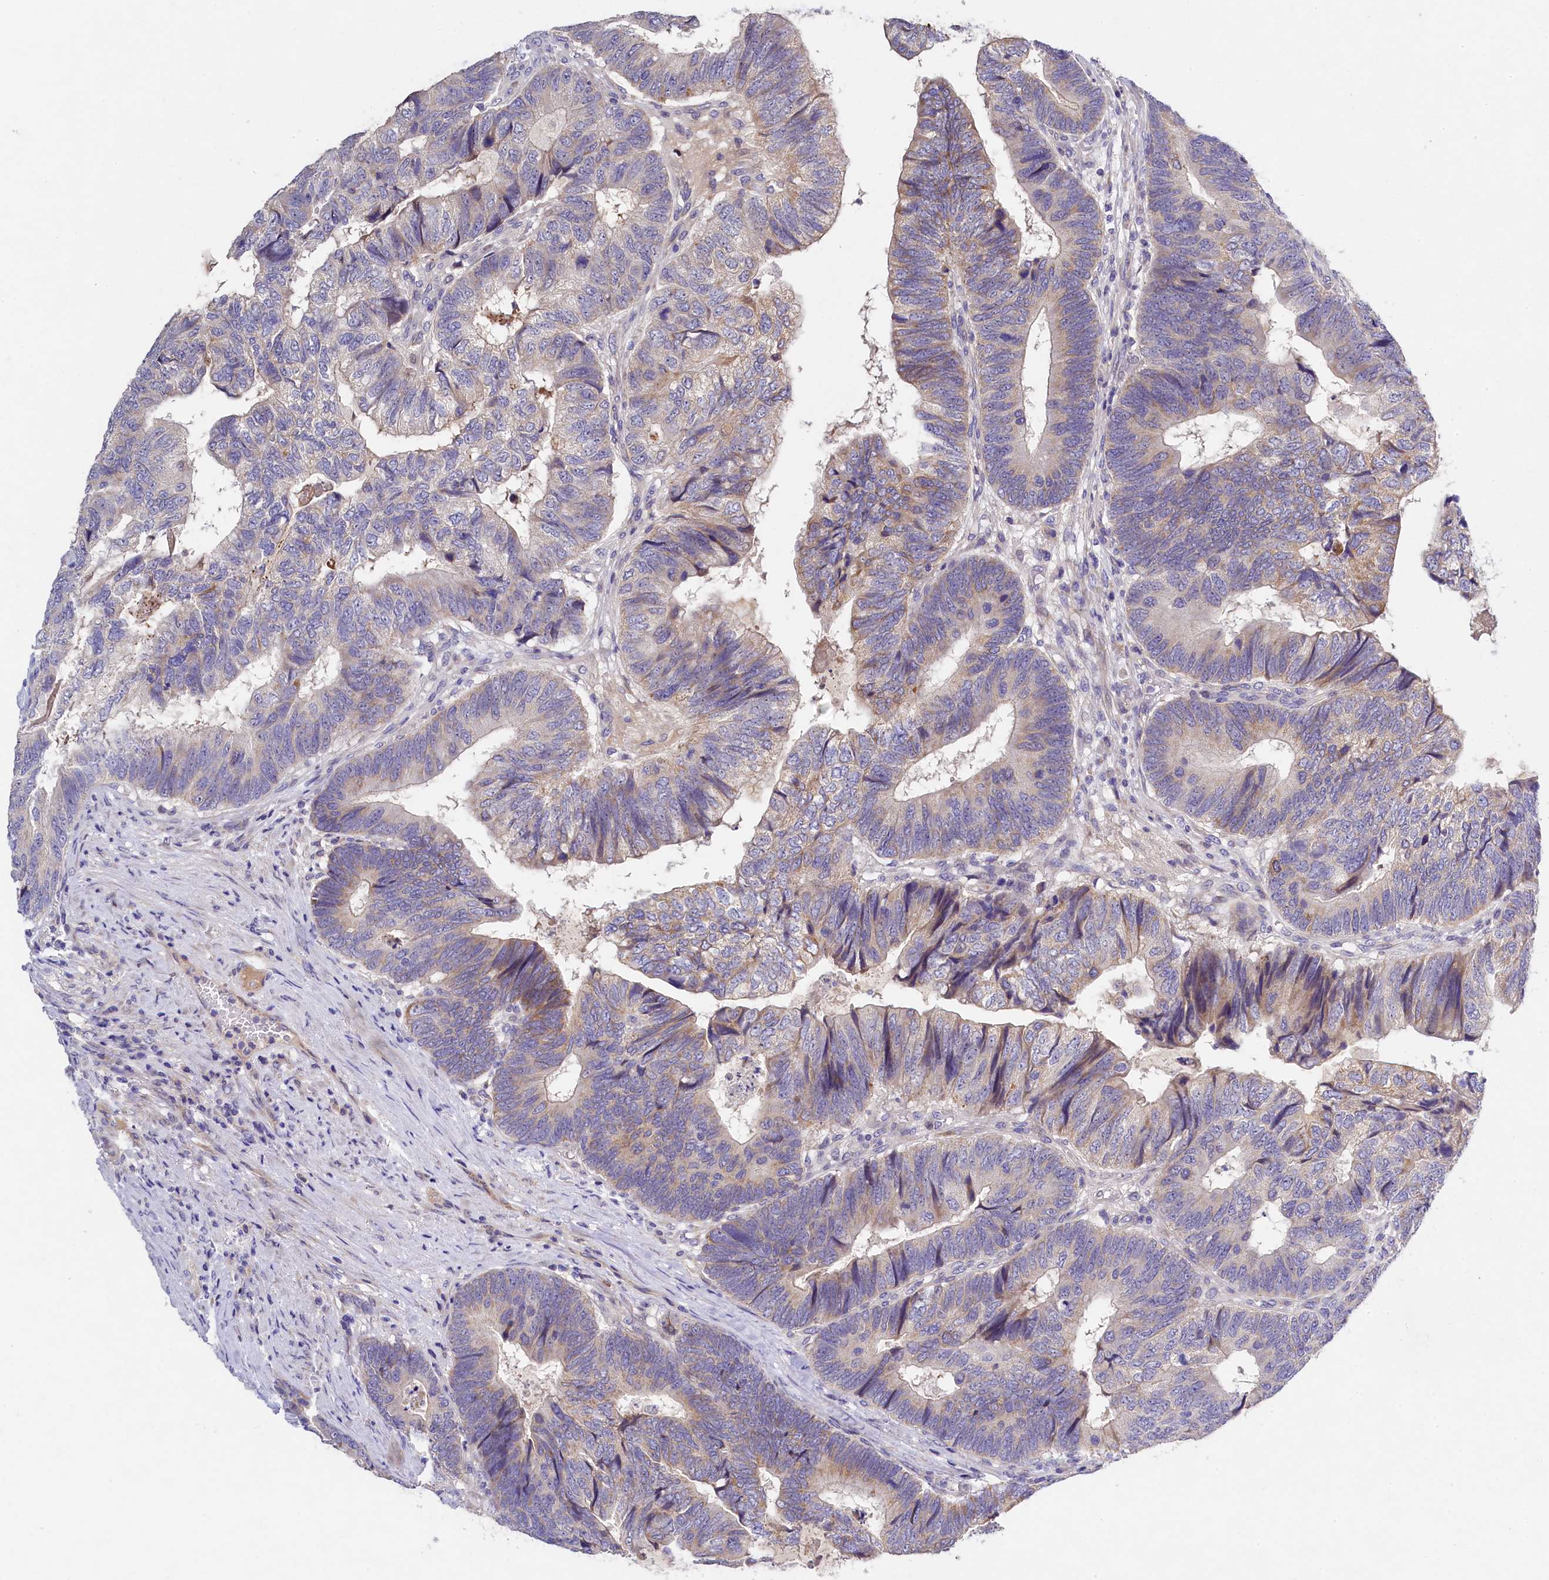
{"staining": {"intensity": "weak", "quantity": "<25%", "location": "cytoplasmic/membranous"}, "tissue": "colorectal cancer", "cell_type": "Tumor cells", "image_type": "cancer", "snomed": [{"axis": "morphology", "description": "Adenocarcinoma, NOS"}, {"axis": "topography", "description": "Colon"}], "caption": "The micrograph exhibits no significant staining in tumor cells of adenocarcinoma (colorectal).", "gene": "FXYD6", "patient": {"sex": "female", "age": 67}}